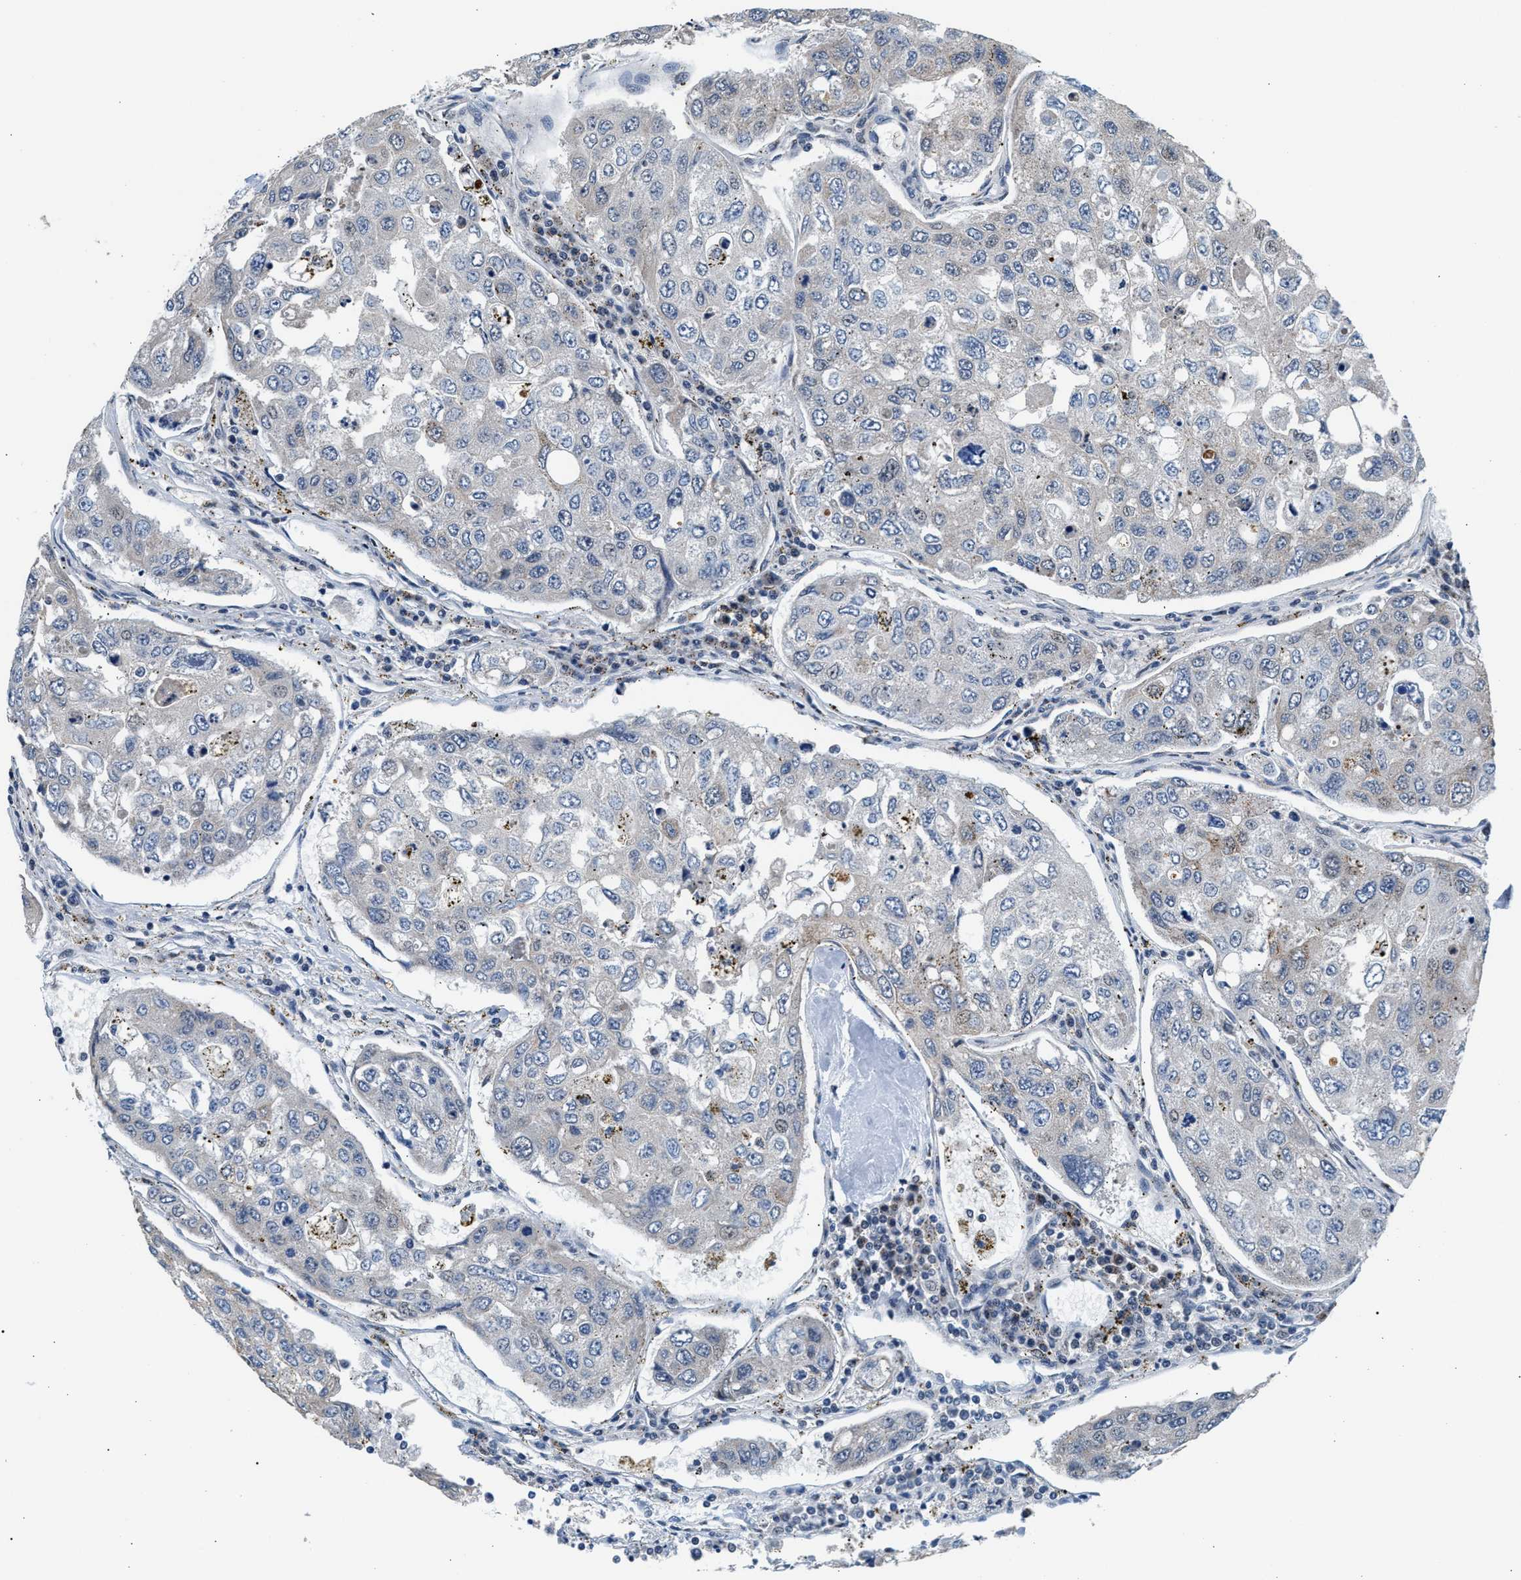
{"staining": {"intensity": "weak", "quantity": "<25%", "location": "cytoplasmic/membranous"}, "tissue": "urothelial cancer", "cell_type": "Tumor cells", "image_type": "cancer", "snomed": [{"axis": "morphology", "description": "Urothelial carcinoma, High grade"}, {"axis": "topography", "description": "Lymph node"}, {"axis": "topography", "description": "Urinary bladder"}], "caption": "Urothelial cancer was stained to show a protein in brown. There is no significant expression in tumor cells.", "gene": "KCNMB2", "patient": {"sex": "male", "age": 51}}